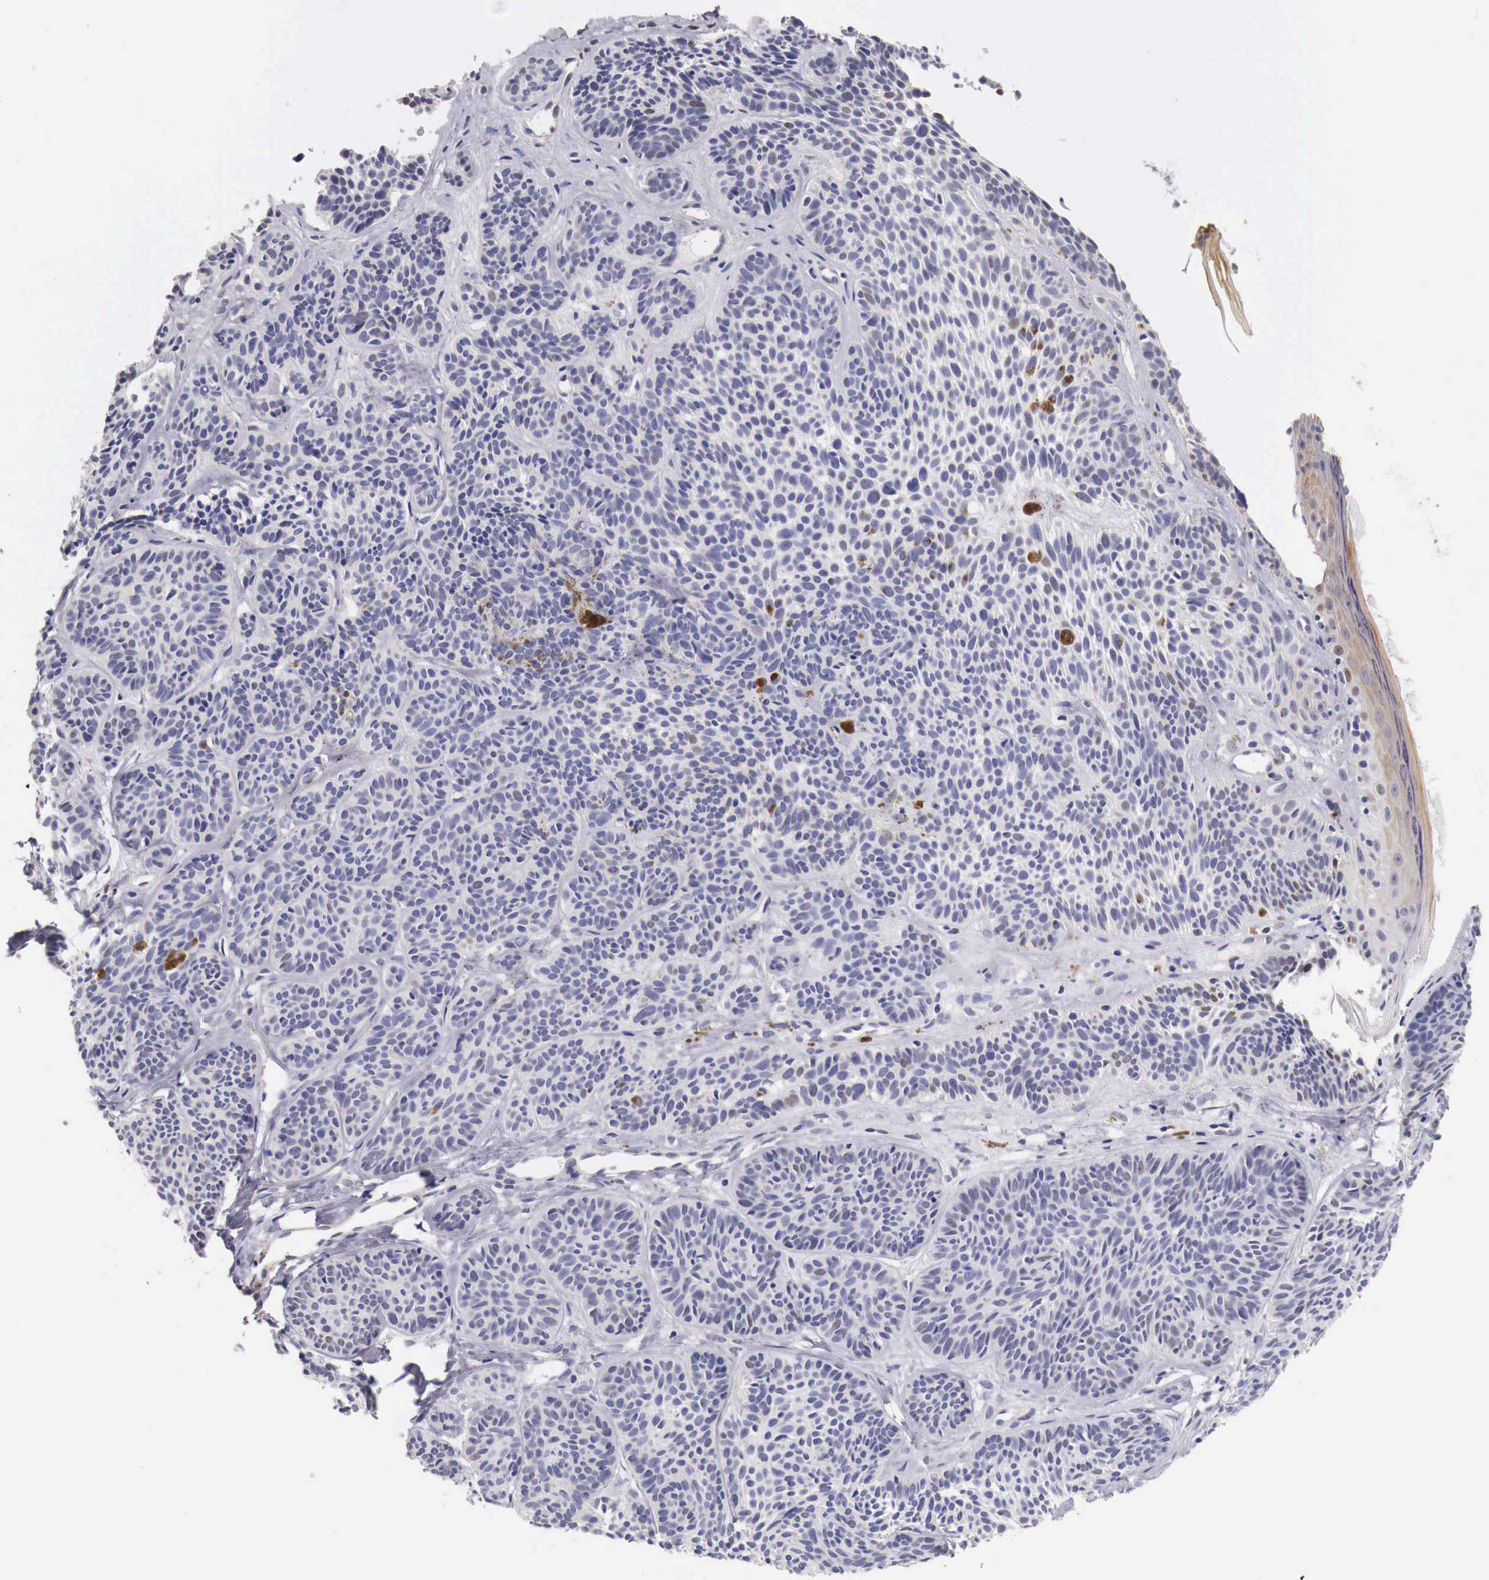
{"staining": {"intensity": "weak", "quantity": "<25%", "location": "cytoplasmic/membranous,nuclear"}, "tissue": "skin cancer", "cell_type": "Tumor cells", "image_type": "cancer", "snomed": [{"axis": "morphology", "description": "Basal cell carcinoma"}, {"axis": "topography", "description": "Skin"}], "caption": "Histopathology image shows no protein expression in tumor cells of basal cell carcinoma (skin) tissue.", "gene": "ENOX2", "patient": {"sex": "female", "age": 62}}